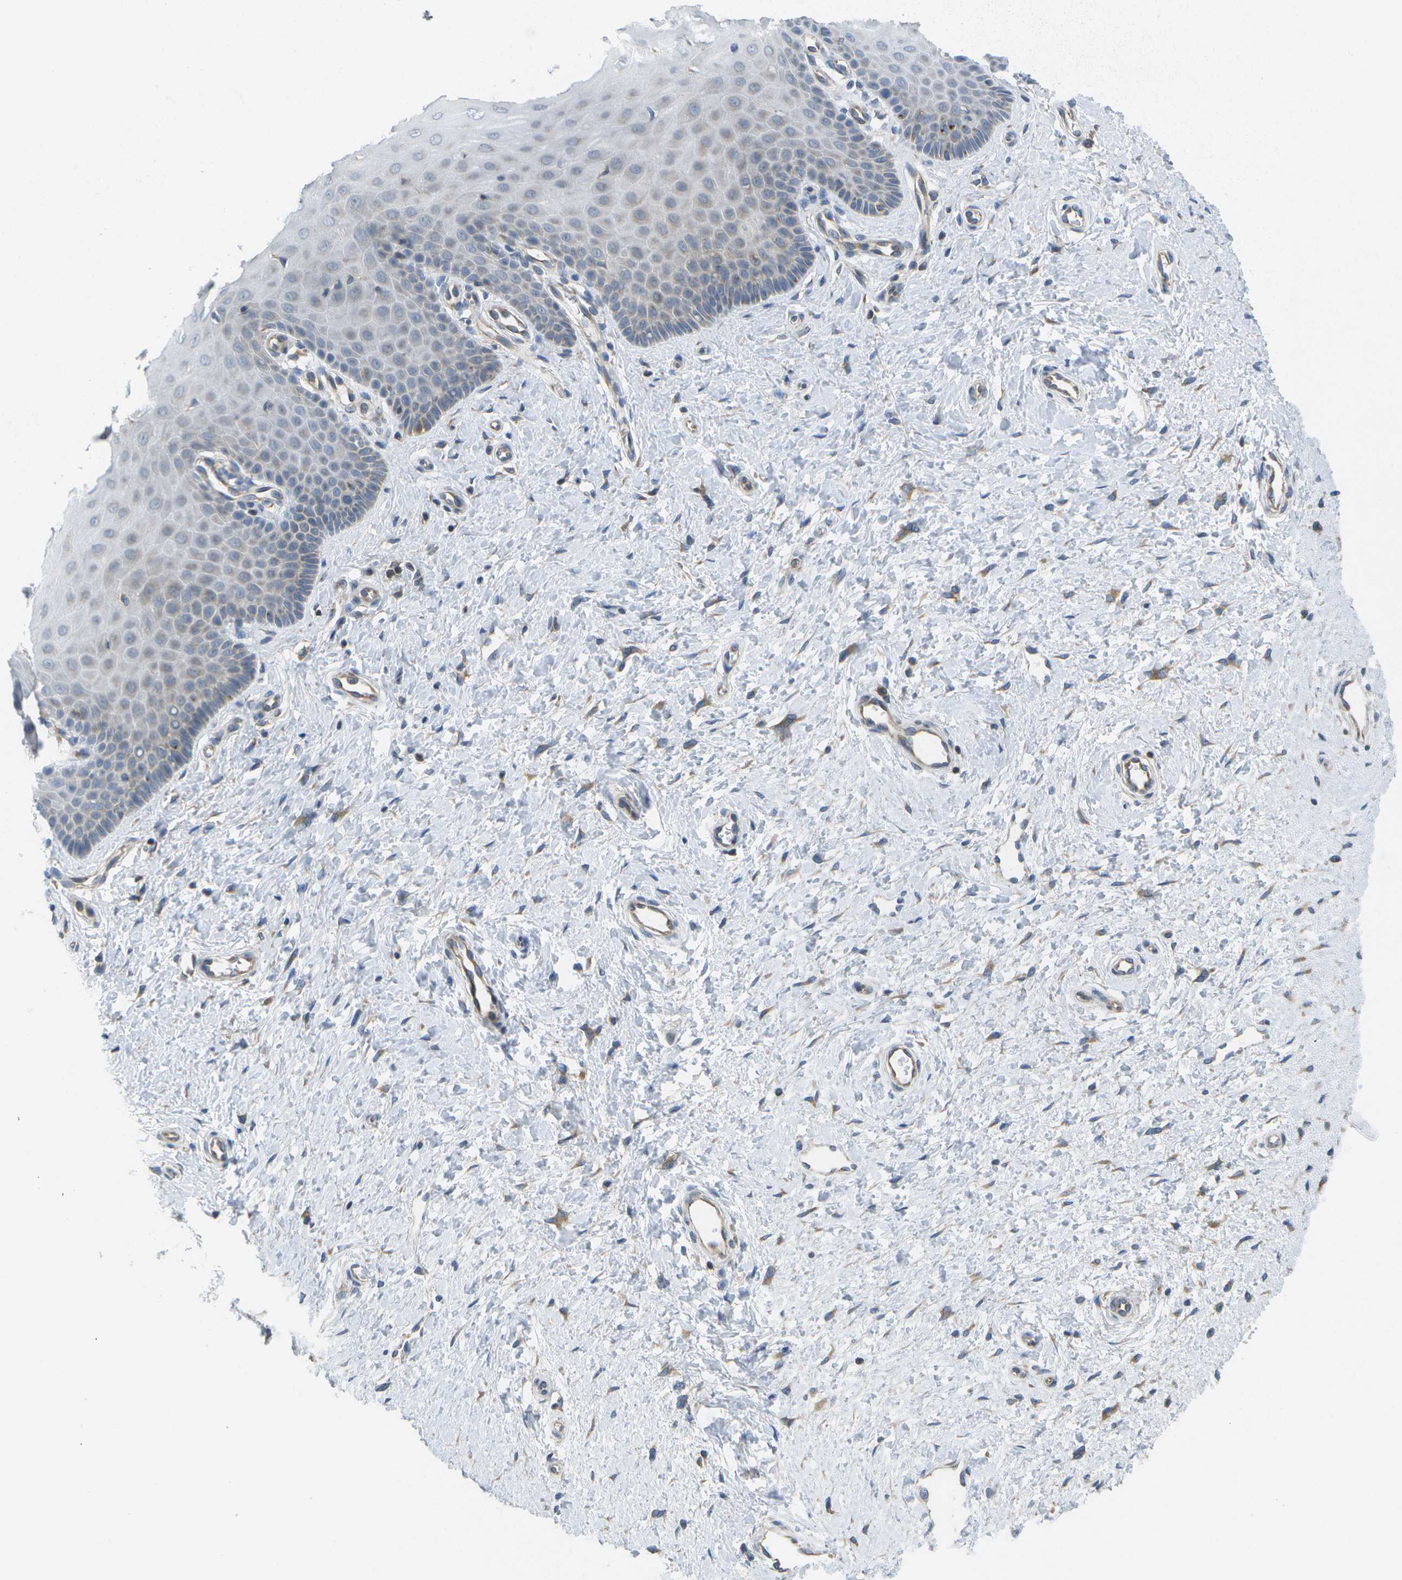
{"staining": {"intensity": "moderate", "quantity": ">75%", "location": "cytoplasmic/membranous"}, "tissue": "cervix", "cell_type": "Glandular cells", "image_type": "normal", "snomed": [{"axis": "morphology", "description": "Normal tissue, NOS"}, {"axis": "topography", "description": "Cervix"}], "caption": "Cervix was stained to show a protein in brown. There is medium levels of moderate cytoplasmic/membranous positivity in approximately >75% of glandular cells. (DAB = brown stain, brightfield microscopy at high magnification).", "gene": "DPM3", "patient": {"sex": "female", "age": 55}}